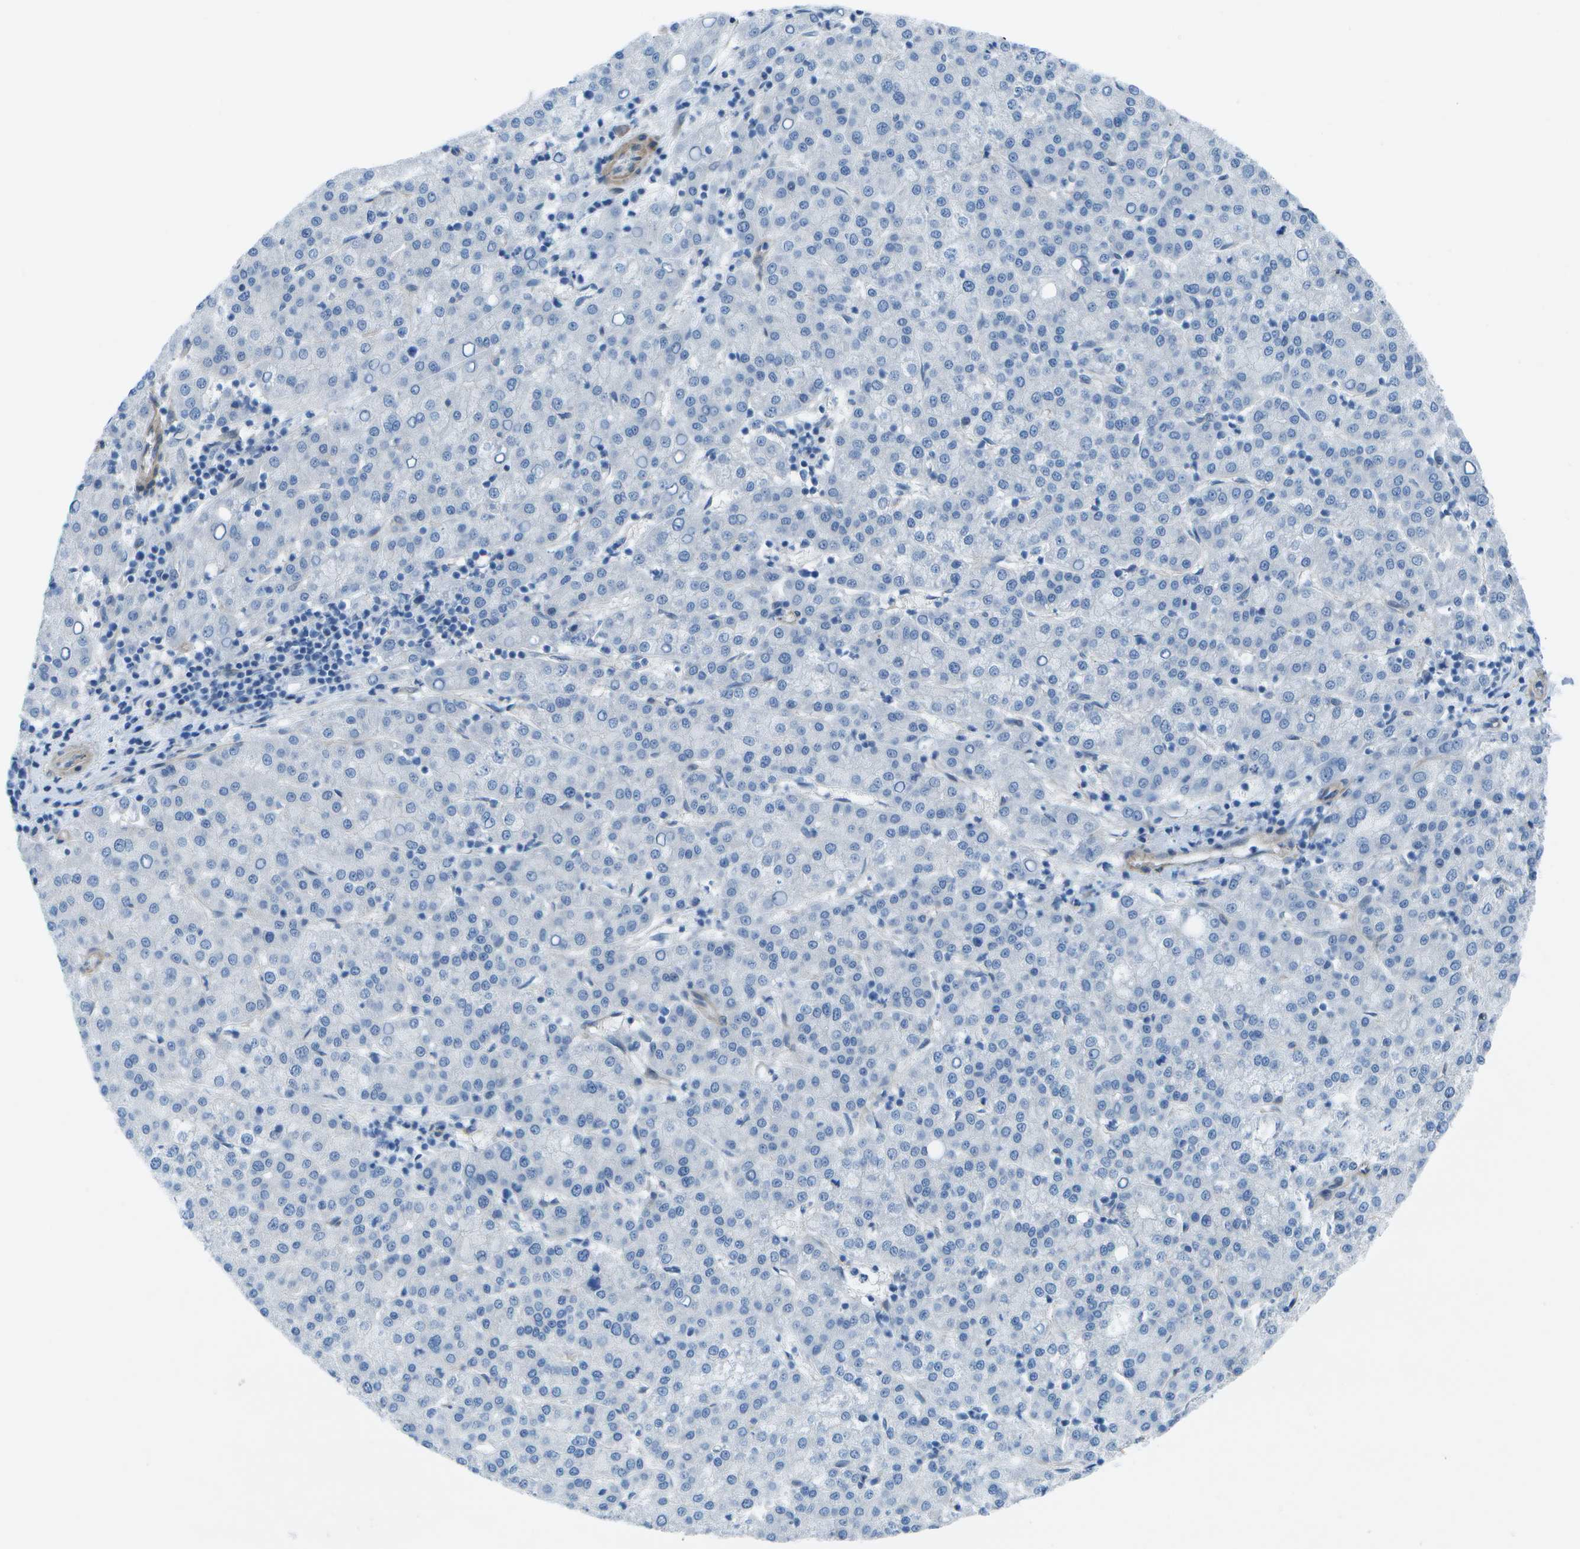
{"staining": {"intensity": "negative", "quantity": "none", "location": "none"}, "tissue": "liver cancer", "cell_type": "Tumor cells", "image_type": "cancer", "snomed": [{"axis": "morphology", "description": "Carcinoma, Hepatocellular, NOS"}, {"axis": "topography", "description": "Liver"}], "caption": "Immunohistochemistry (IHC) of liver cancer (hepatocellular carcinoma) displays no positivity in tumor cells.", "gene": "SORBS3", "patient": {"sex": "female", "age": 58}}